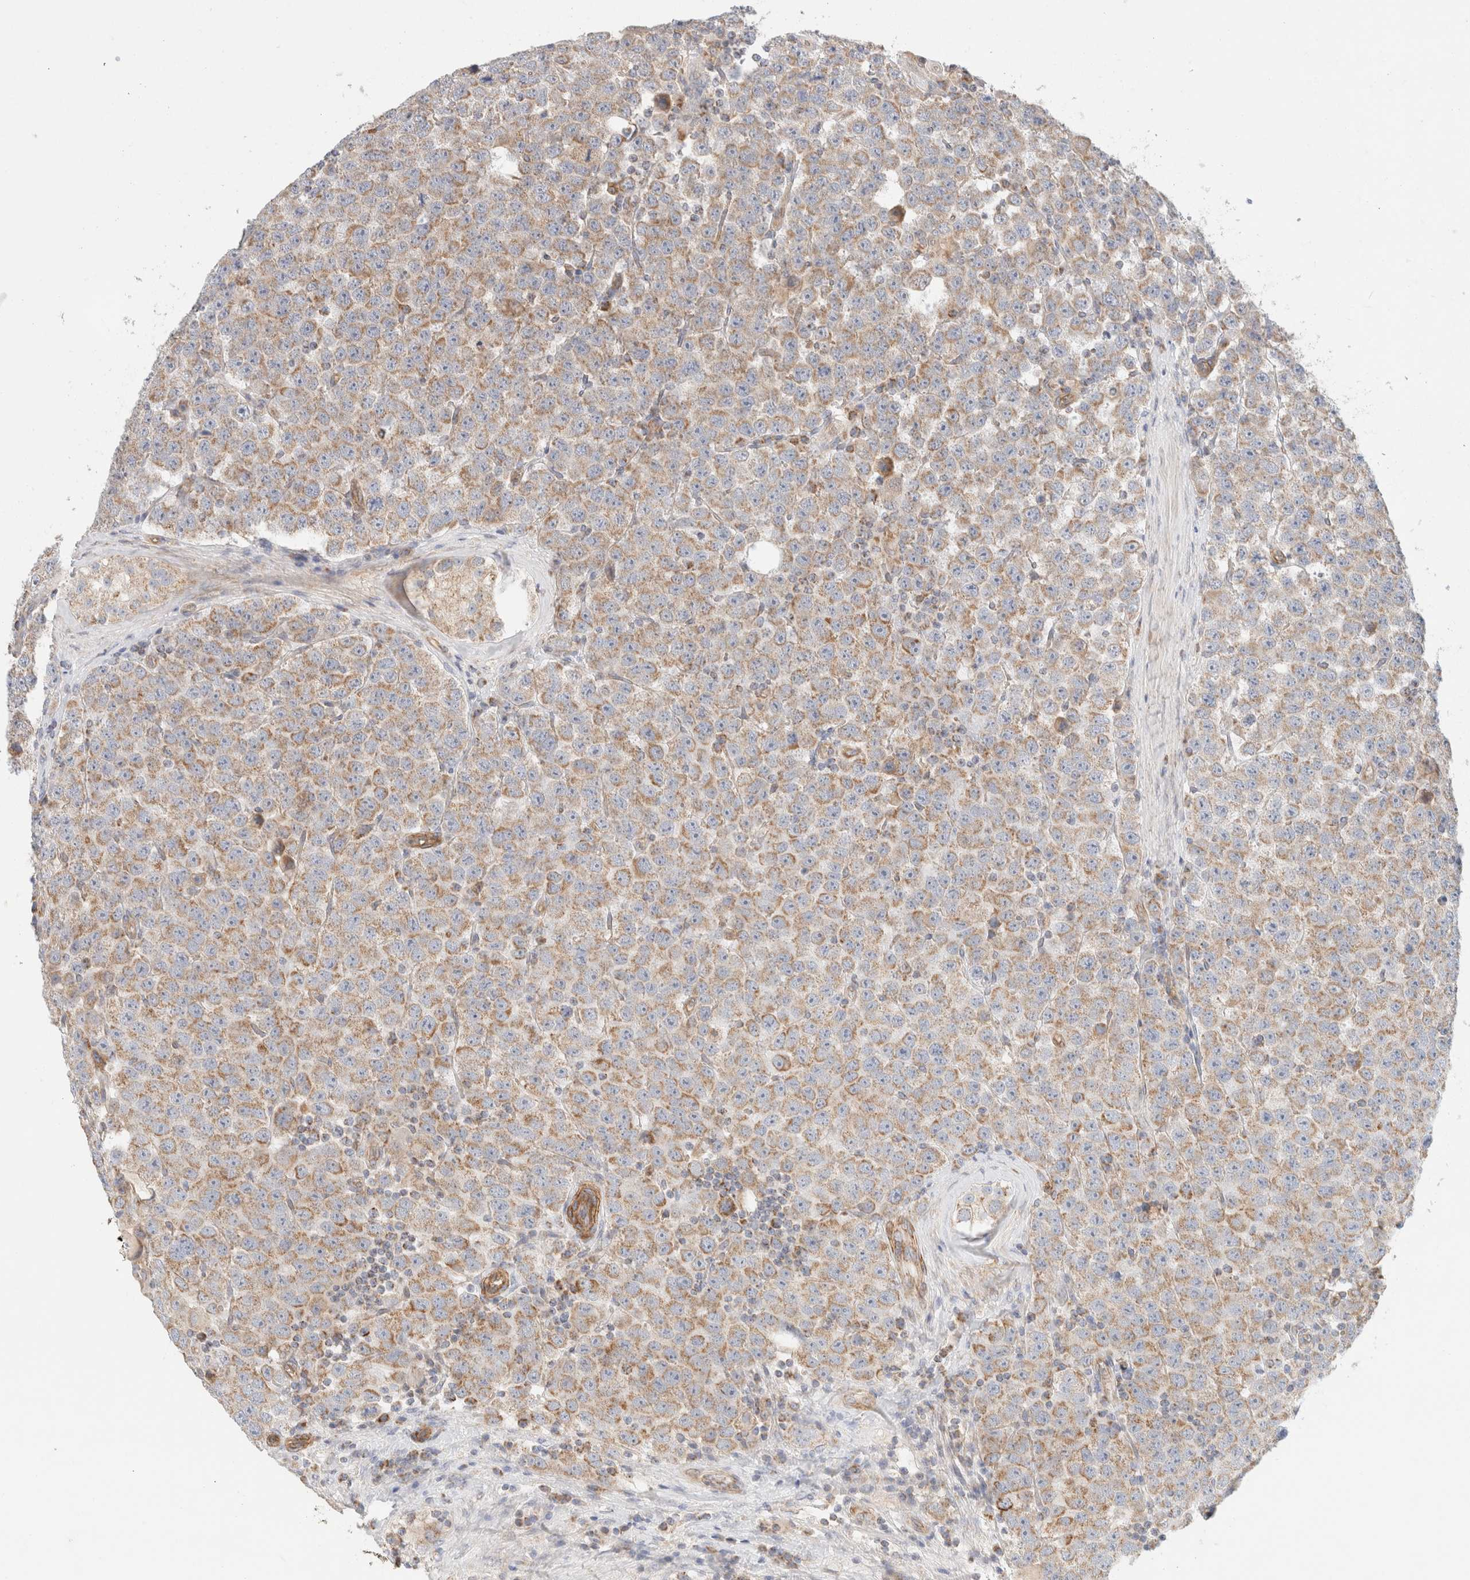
{"staining": {"intensity": "weak", "quantity": ">75%", "location": "cytoplasmic/membranous"}, "tissue": "testis cancer", "cell_type": "Tumor cells", "image_type": "cancer", "snomed": [{"axis": "morphology", "description": "Seminoma, NOS"}, {"axis": "topography", "description": "Testis"}], "caption": "Weak cytoplasmic/membranous staining for a protein is identified in approximately >75% of tumor cells of seminoma (testis) using immunohistochemistry.", "gene": "MRM3", "patient": {"sex": "male", "age": 28}}